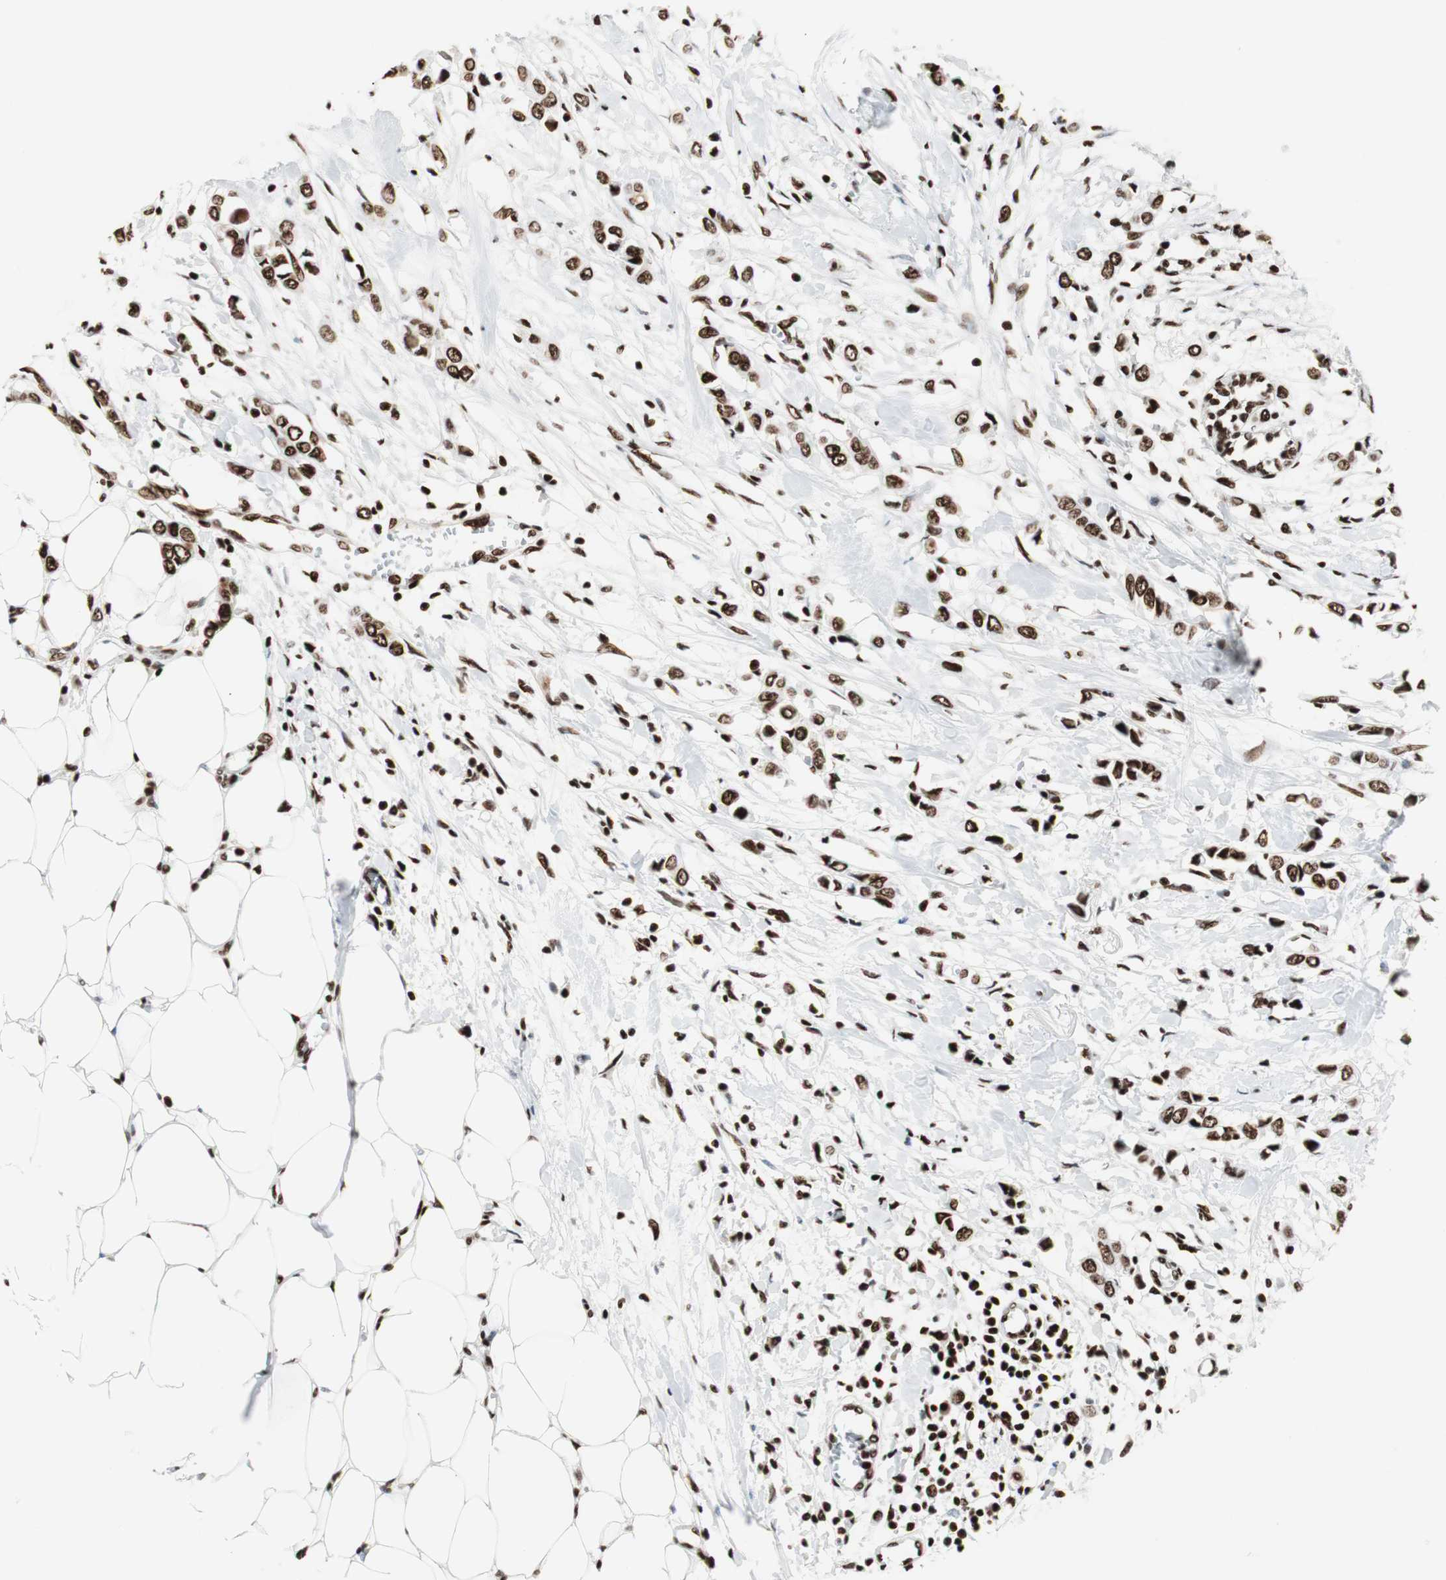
{"staining": {"intensity": "strong", "quantity": ">75%", "location": "nuclear"}, "tissue": "breast cancer", "cell_type": "Tumor cells", "image_type": "cancer", "snomed": [{"axis": "morphology", "description": "Lobular carcinoma"}, {"axis": "topography", "description": "Breast"}], "caption": "Breast cancer (lobular carcinoma) stained for a protein (brown) shows strong nuclear positive staining in about >75% of tumor cells.", "gene": "MTA2", "patient": {"sex": "female", "age": 51}}